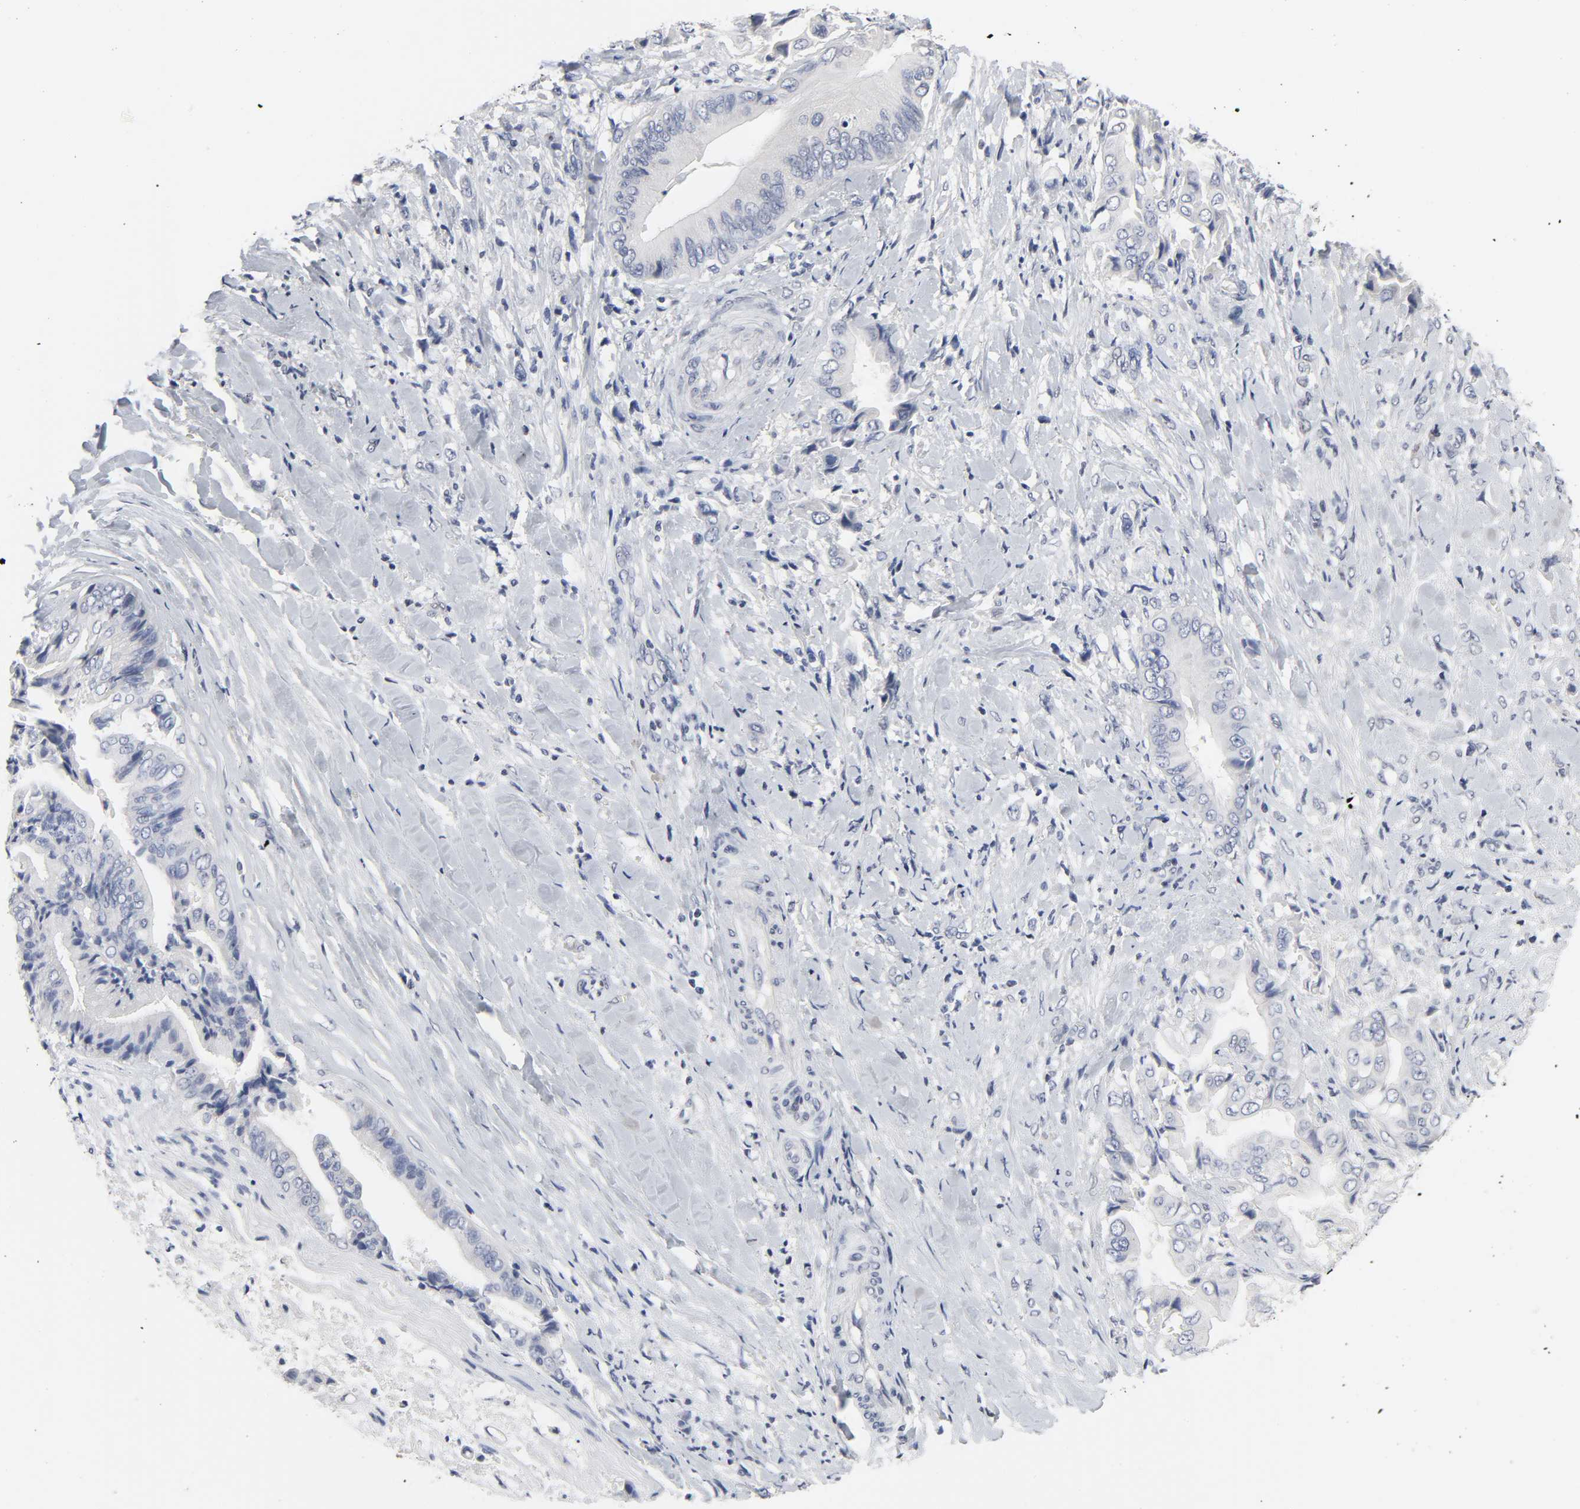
{"staining": {"intensity": "negative", "quantity": "none", "location": "none"}, "tissue": "liver cancer", "cell_type": "Tumor cells", "image_type": "cancer", "snomed": [{"axis": "morphology", "description": "Cholangiocarcinoma"}, {"axis": "topography", "description": "Liver"}], "caption": "DAB (3,3'-diaminobenzidine) immunohistochemical staining of liver cancer shows no significant staining in tumor cells.", "gene": "SALL2", "patient": {"sex": "male", "age": 58}}